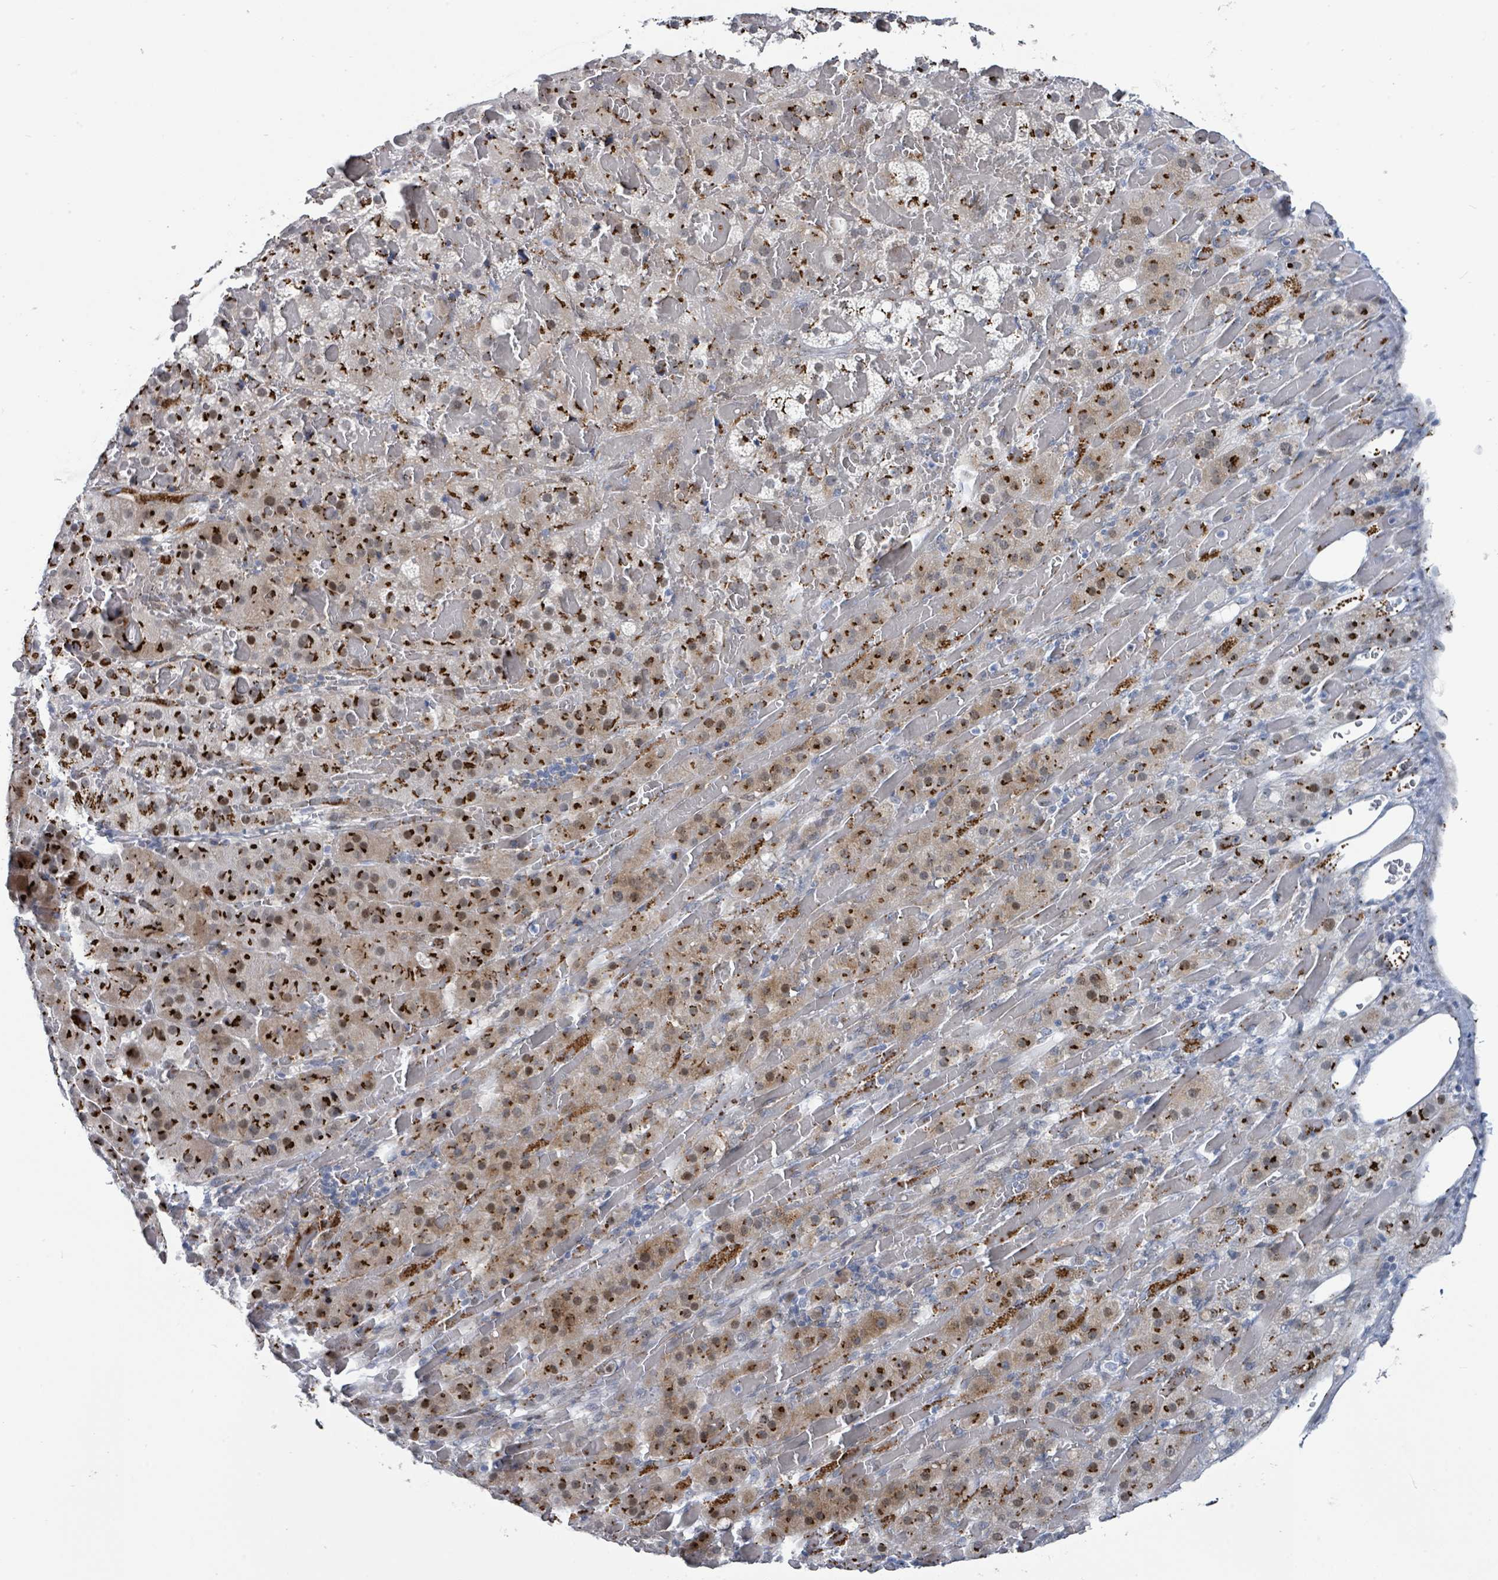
{"staining": {"intensity": "strong", "quantity": "25%-75%", "location": "cytoplasmic/membranous"}, "tissue": "adrenal gland", "cell_type": "Glandular cells", "image_type": "normal", "snomed": [{"axis": "morphology", "description": "Normal tissue, NOS"}, {"axis": "topography", "description": "Adrenal gland"}], "caption": "Immunohistochemical staining of unremarkable human adrenal gland shows high levels of strong cytoplasmic/membranous positivity in about 25%-75% of glandular cells.", "gene": "DCAF5", "patient": {"sex": "female", "age": 59}}